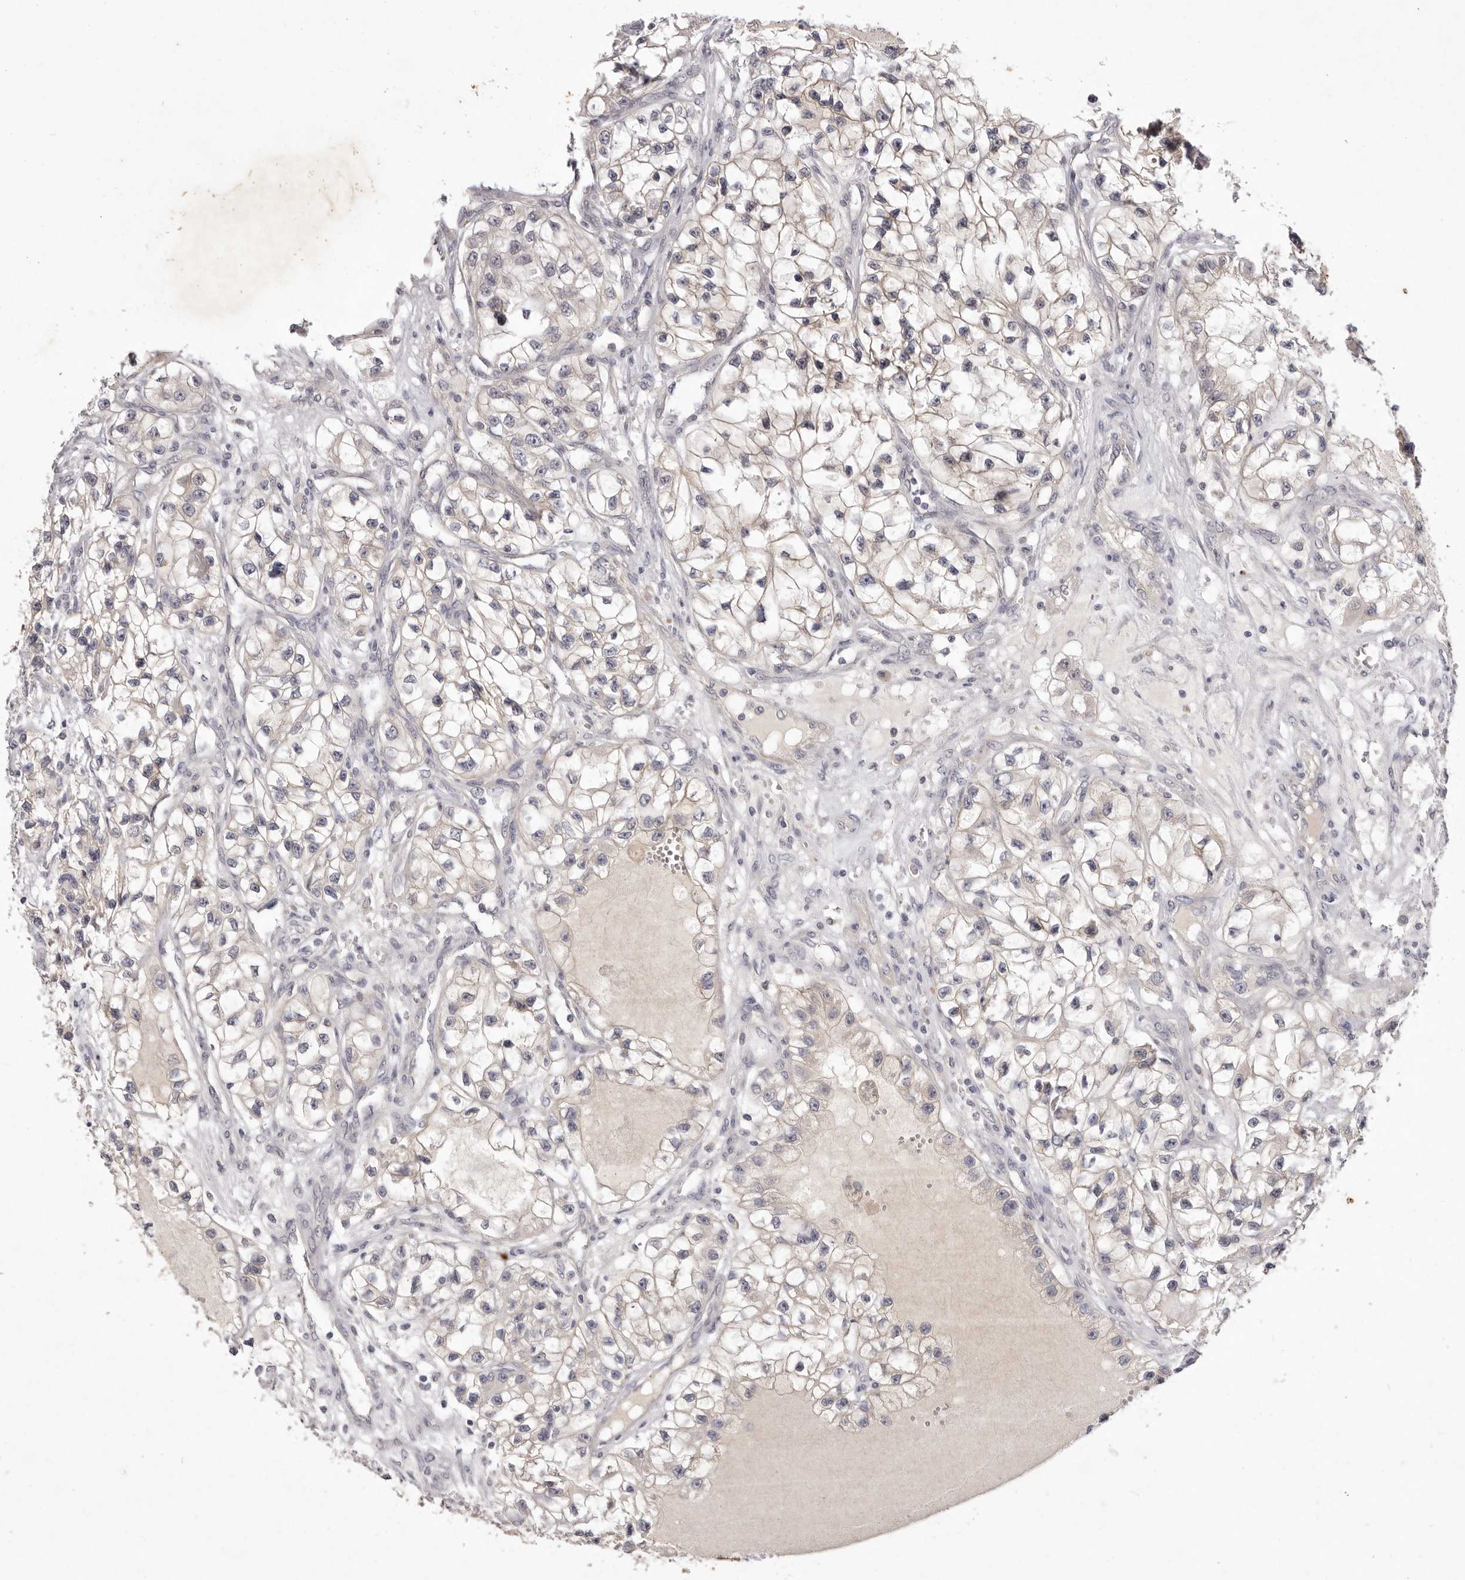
{"staining": {"intensity": "weak", "quantity": "<25%", "location": "cytoplasmic/membranous"}, "tissue": "renal cancer", "cell_type": "Tumor cells", "image_type": "cancer", "snomed": [{"axis": "morphology", "description": "Adenocarcinoma, NOS"}, {"axis": "topography", "description": "Kidney"}], "caption": "Photomicrograph shows no significant protein staining in tumor cells of renal adenocarcinoma.", "gene": "GARNL3", "patient": {"sex": "female", "age": 57}}